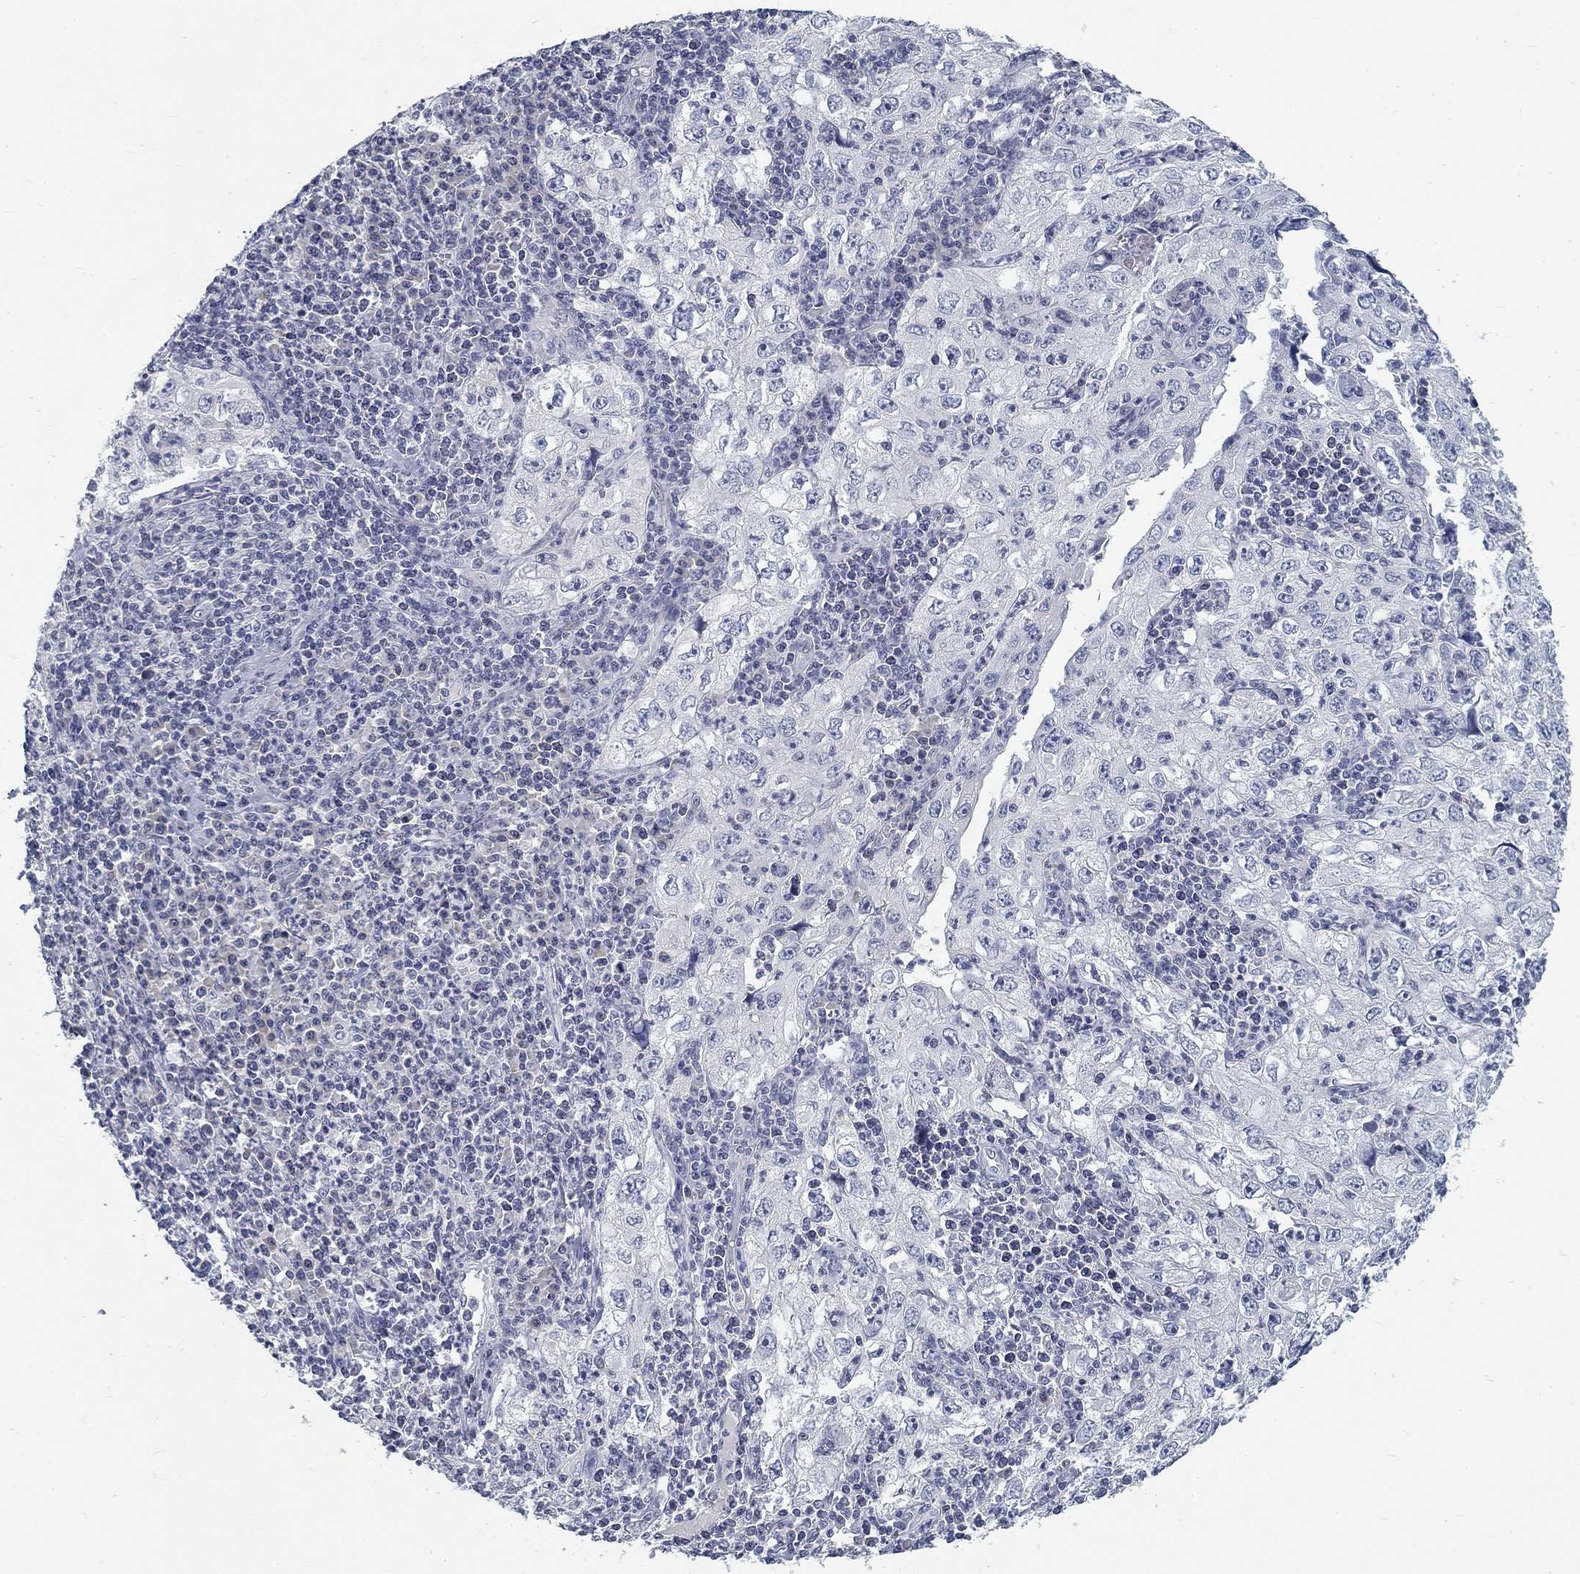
{"staining": {"intensity": "negative", "quantity": "none", "location": "none"}, "tissue": "cervical cancer", "cell_type": "Tumor cells", "image_type": "cancer", "snomed": [{"axis": "morphology", "description": "Squamous cell carcinoma, NOS"}, {"axis": "topography", "description": "Cervix"}], "caption": "This is an IHC micrograph of human cervical cancer. There is no positivity in tumor cells.", "gene": "ATP1A3", "patient": {"sex": "female", "age": 24}}